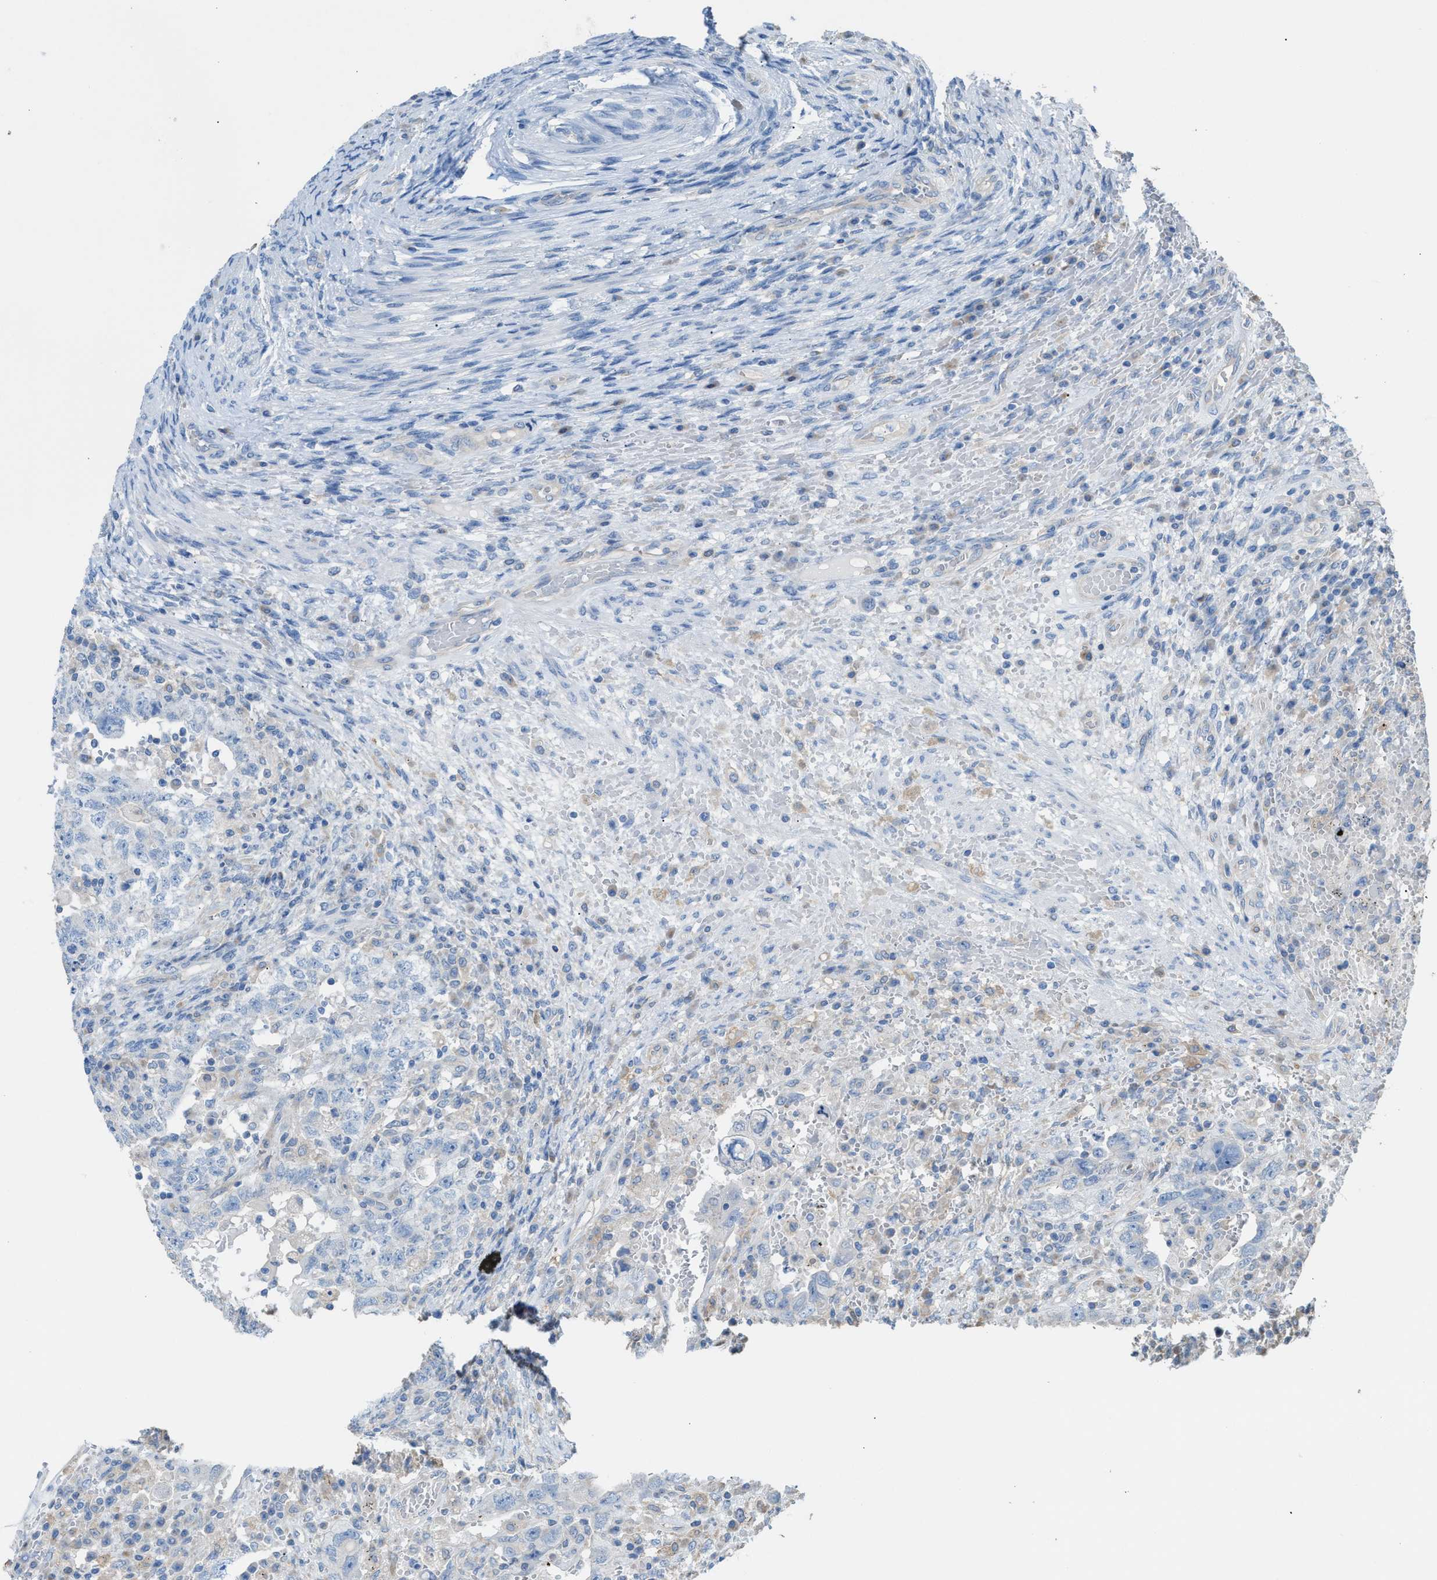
{"staining": {"intensity": "negative", "quantity": "none", "location": "none"}, "tissue": "testis cancer", "cell_type": "Tumor cells", "image_type": "cancer", "snomed": [{"axis": "morphology", "description": "Carcinoma, Embryonal, NOS"}, {"axis": "topography", "description": "Testis"}], "caption": "Immunohistochemistry image of neoplastic tissue: testis cancer stained with DAB reveals no significant protein positivity in tumor cells.", "gene": "NQO2", "patient": {"sex": "male", "age": 26}}